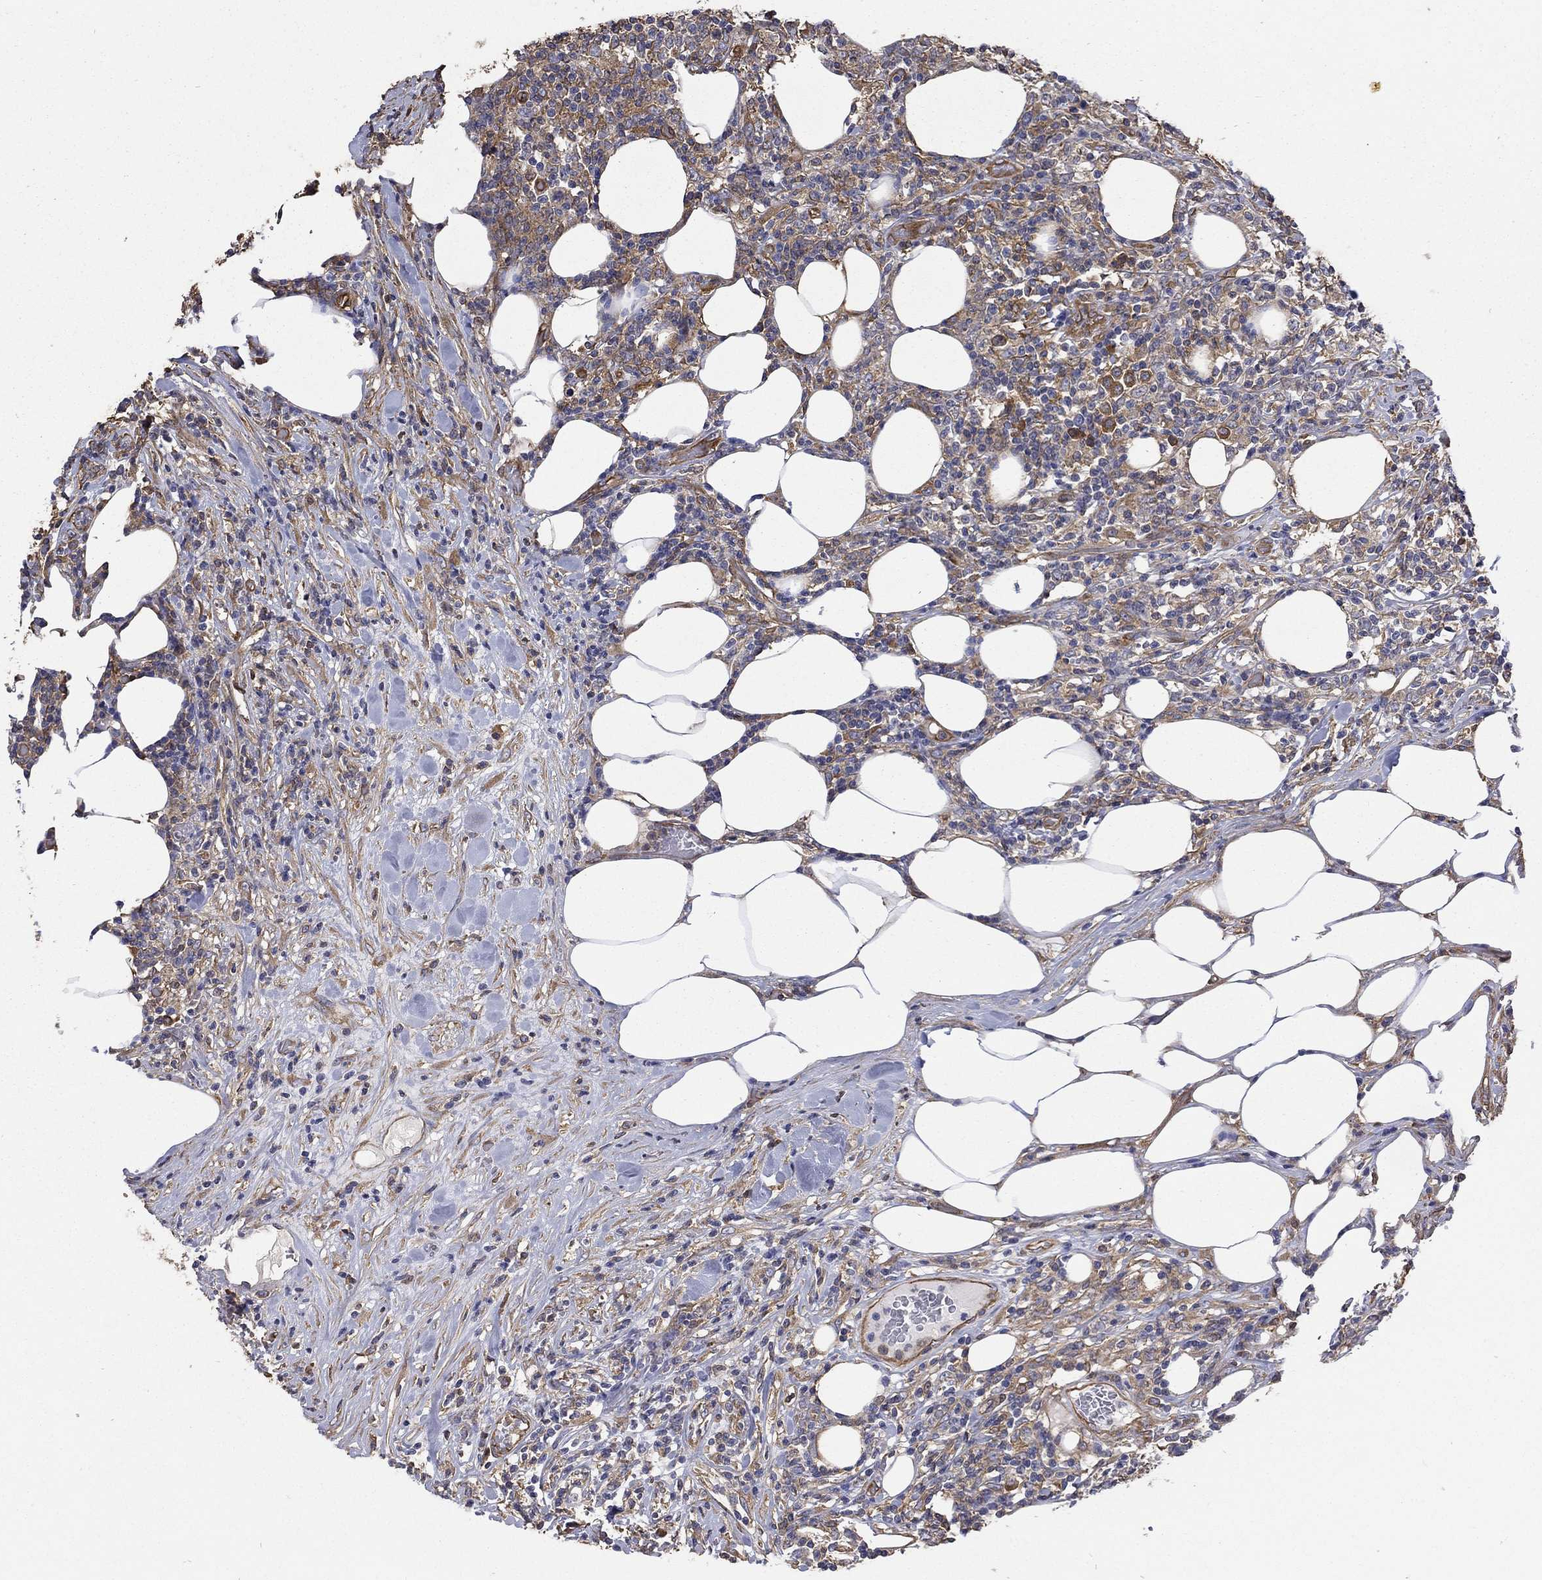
{"staining": {"intensity": "moderate", "quantity": "25%-75%", "location": "cytoplasmic/membranous"}, "tissue": "lymphoma", "cell_type": "Tumor cells", "image_type": "cancer", "snomed": [{"axis": "morphology", "description": "Malignant lymphoma, non-Hodgkin's type, High grade"}, {"axis": "topography", "description": "Lymph node"}], "caption": "Tumor cells exhibit moderate cytoplasmic/membranous expression in approximately 25%-75% of cells in high-grade malignant lymphoma, non-Hodgkin's type.", "gene": "DPYSL2", "patient": {"sex": "female", "age": 84}}